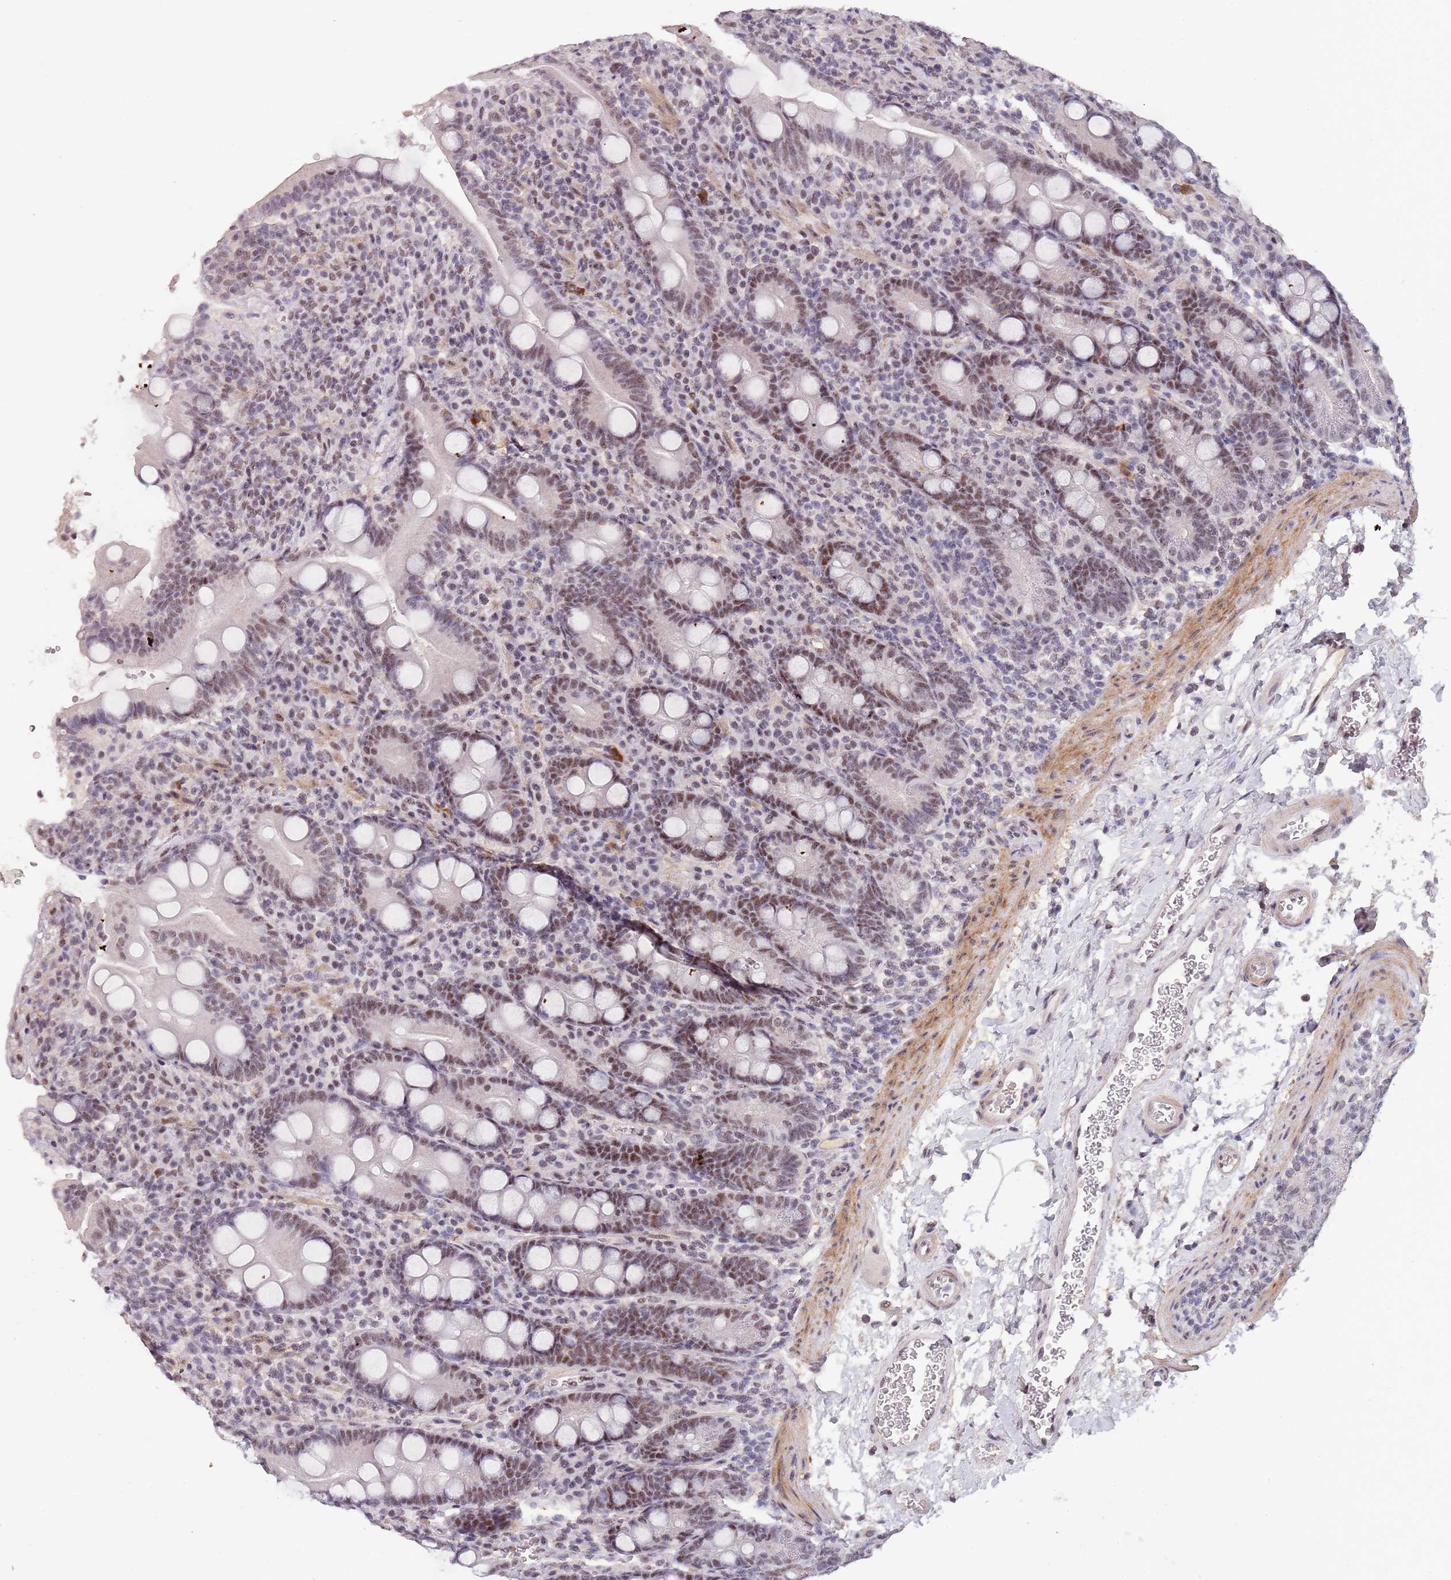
{"staining": {"intensity": "moderate", "quantity": ">75%", "location": "nuclear"}, "tissue": "duodenum", "cell_type": "Glandular cells", "image_type": "normal", "snomed": [{"axis": "morphology", "description": "Normal tissue, NOS"}, {"axis": "topography", "description": "Duodenum"}], "caption": "Immunohistochemistry (IHC) (DAB (3,3'-diaminobenzidine)) staining of normal duodenum reveals moderate nuclear protein expression in approximately >75% of glandular cells.", "gene": "CIZ1", "patient": {"sex": "male", "age": 35}}